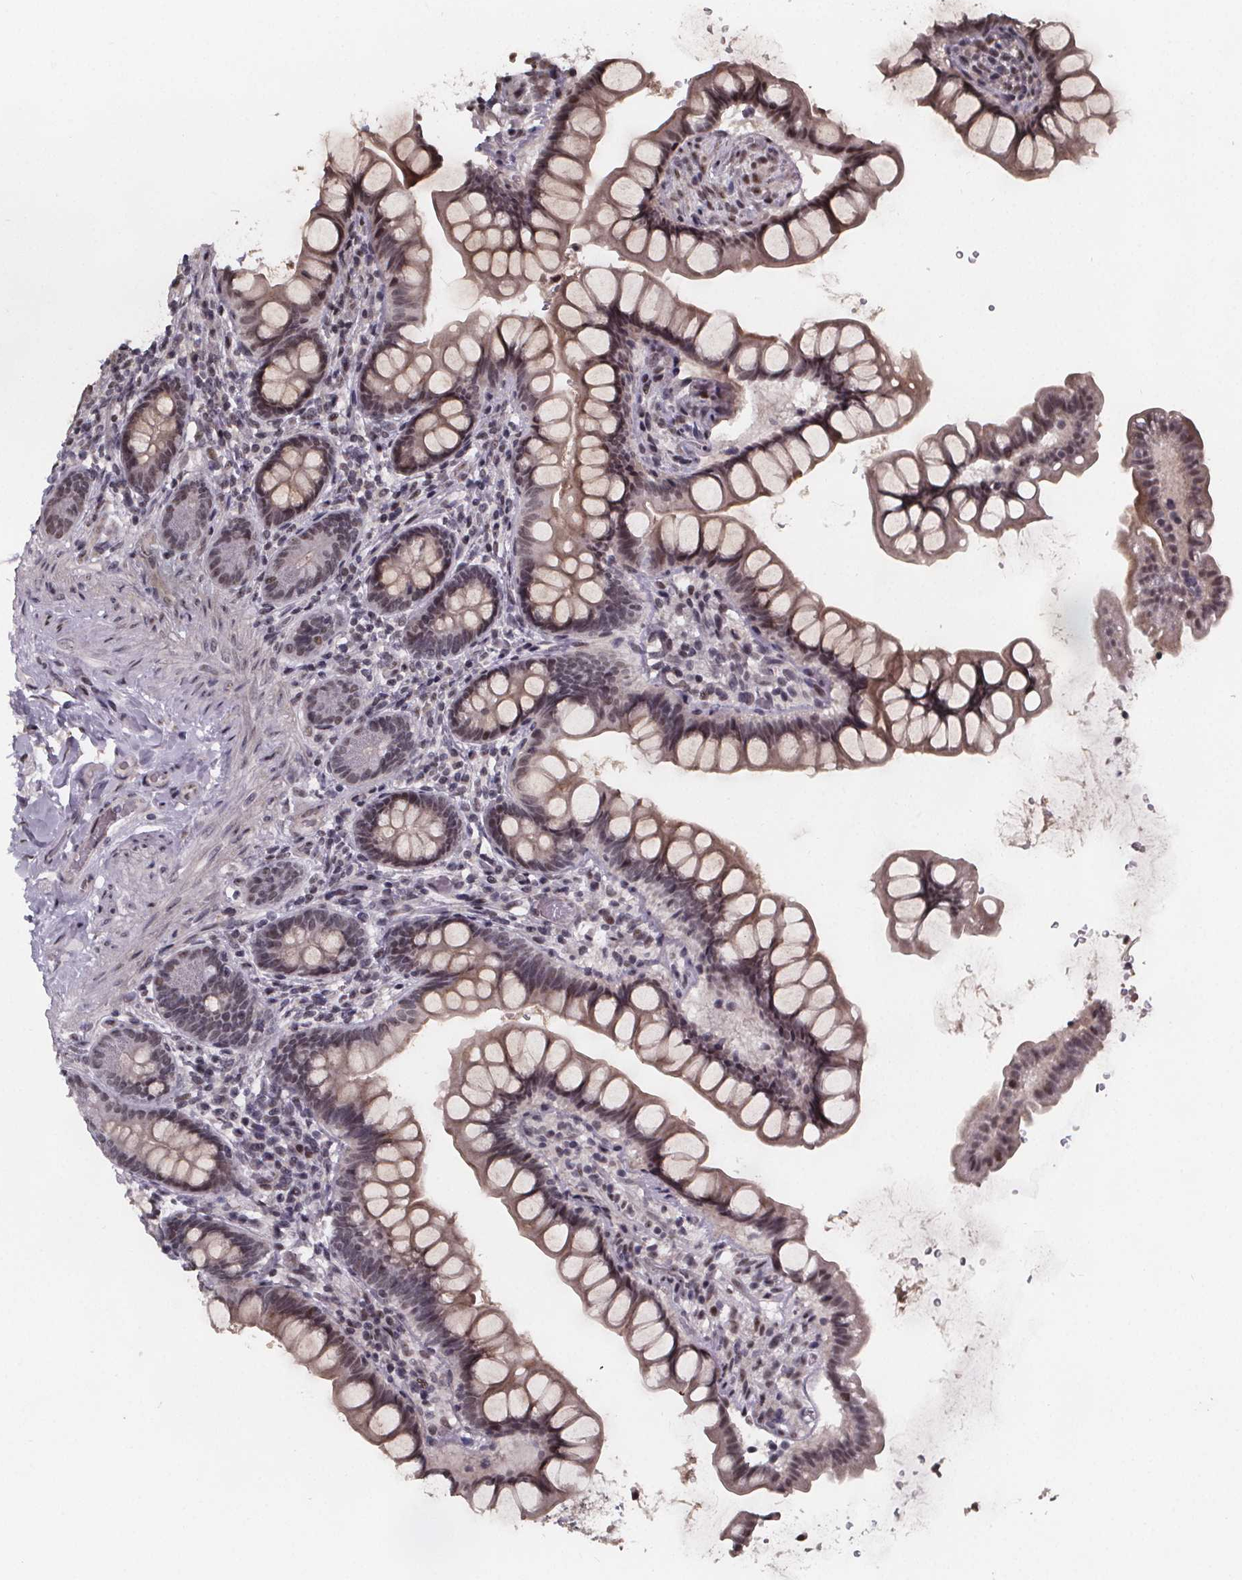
{"staining": {"intensity": "moderate", "quantity": "25%-75%", "location": "cytoplasmic/membranous,nuclear"}, "tissue": "small intestine", "cell_type": "Glandular cells", "image_type": "normal", "snomed": [{"axis": "morphology", "description": "Normal tissue, NOS"}, {"axis": "topography", "description": "Small intestine"}], "caption": "Immunohistochemical staining of normal small intestine displays medium levels of moderate cytoplasmic/membranous,nuclear staining in about 25%-75% of glandular cells. Using DAB (3,3'-diaminobenzidine) (brown) and hematoxylin (blue) stains, captured at high magnification using brightfield microscopy.", "gene": "U2SURP", "patient": {"sex": "male", "age": 70}}